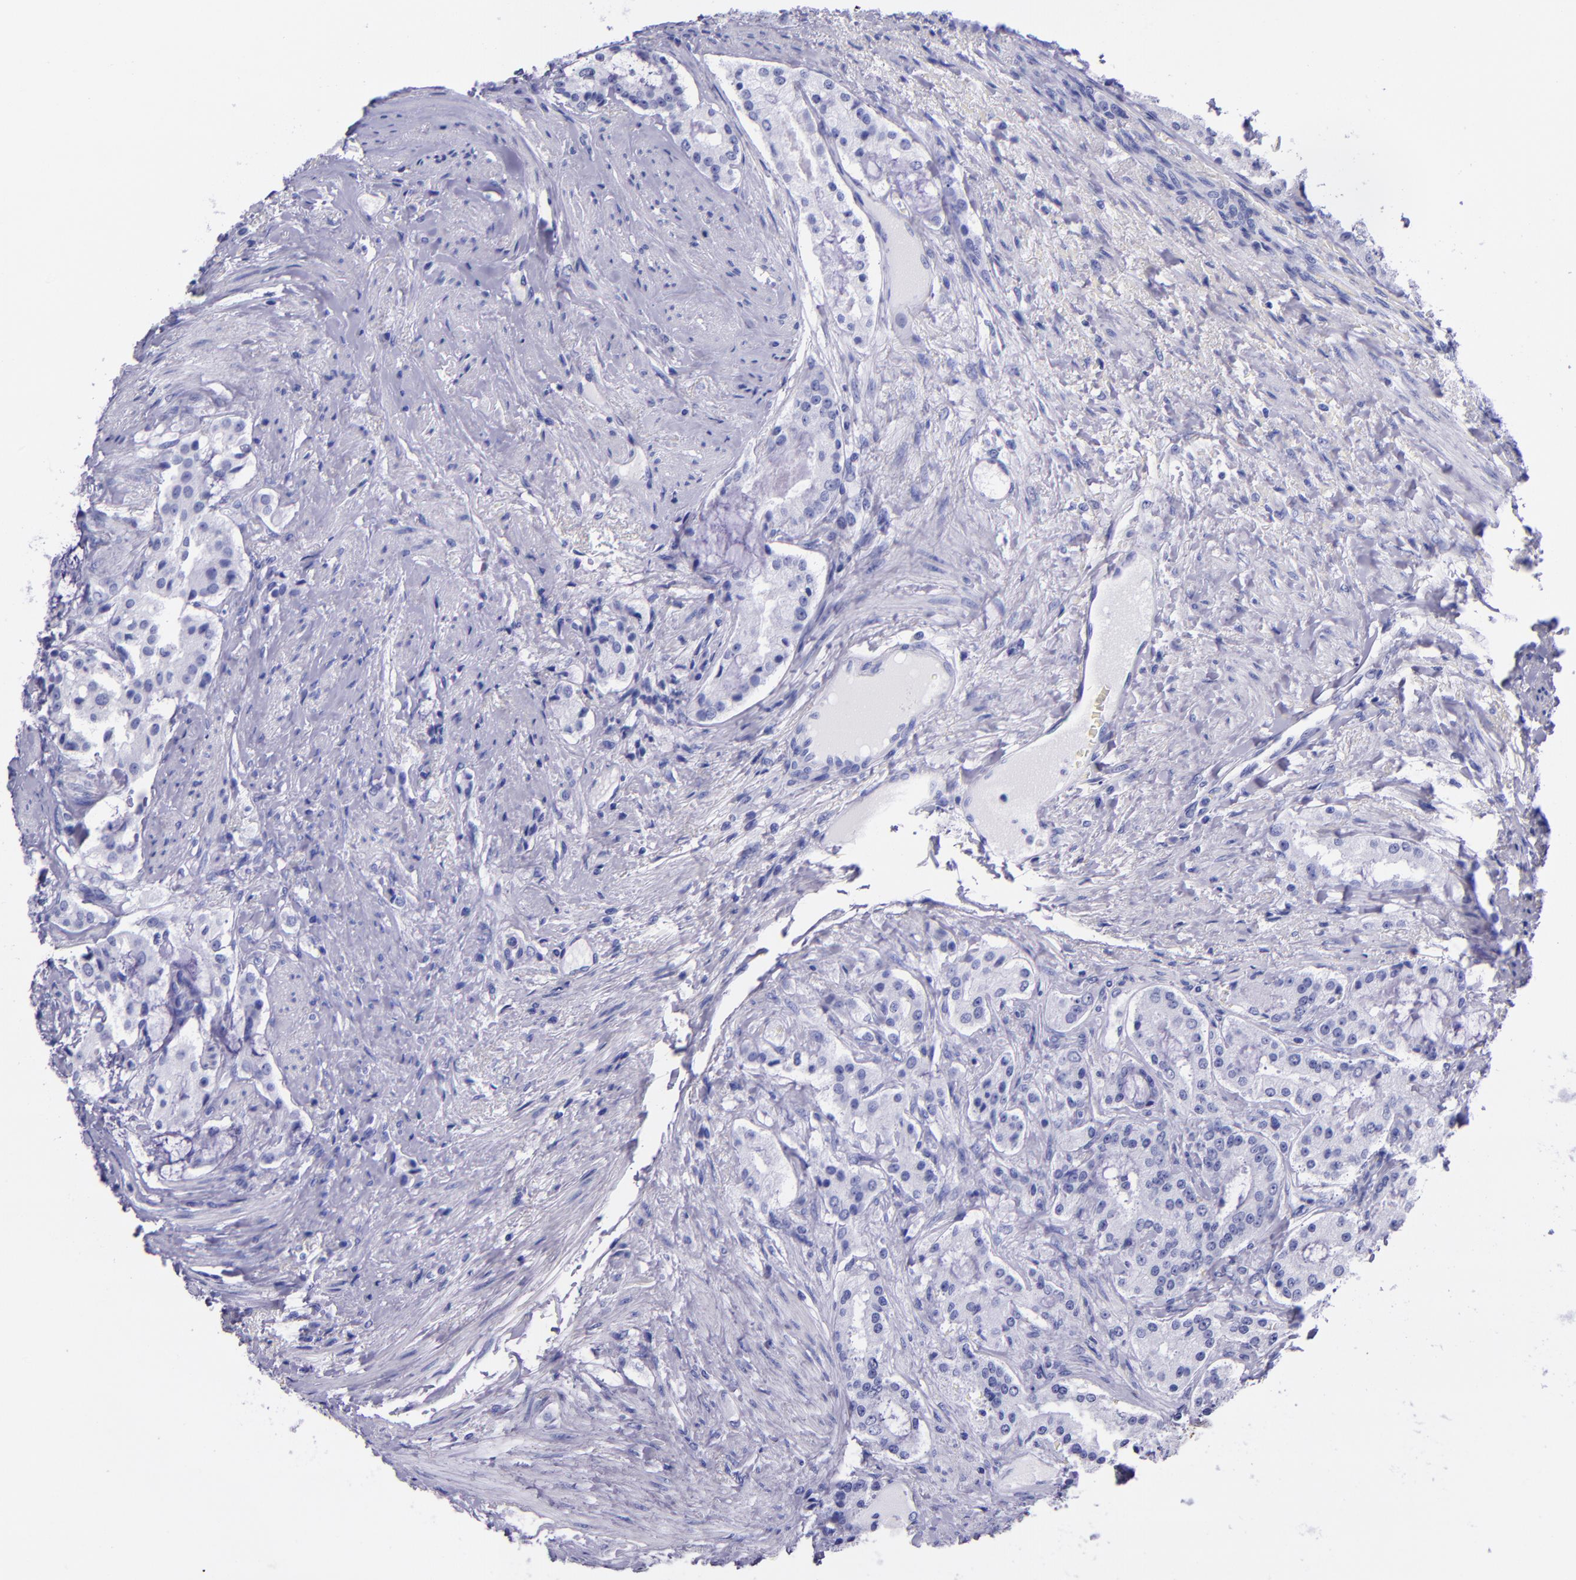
{"staining": {"intensity": "negative", "quantity": "none", "location": "none"}, "tissue": "prostate cancer", "cell_type": "Tumor cells", "image_type": "cancer", "snomed": [{"axis": "morphology", "description": "Adenocarcinoma, Medium grade"}, {"axis": "topography", "description": "Prostate"}], "caption": "This is an IHC histopathology image of adenocarcinoma (medium-grade) (prostate). There is no positivity in tumor cells.", "gene": "MBP", "patient": {"sex": "male", "age": 72}}